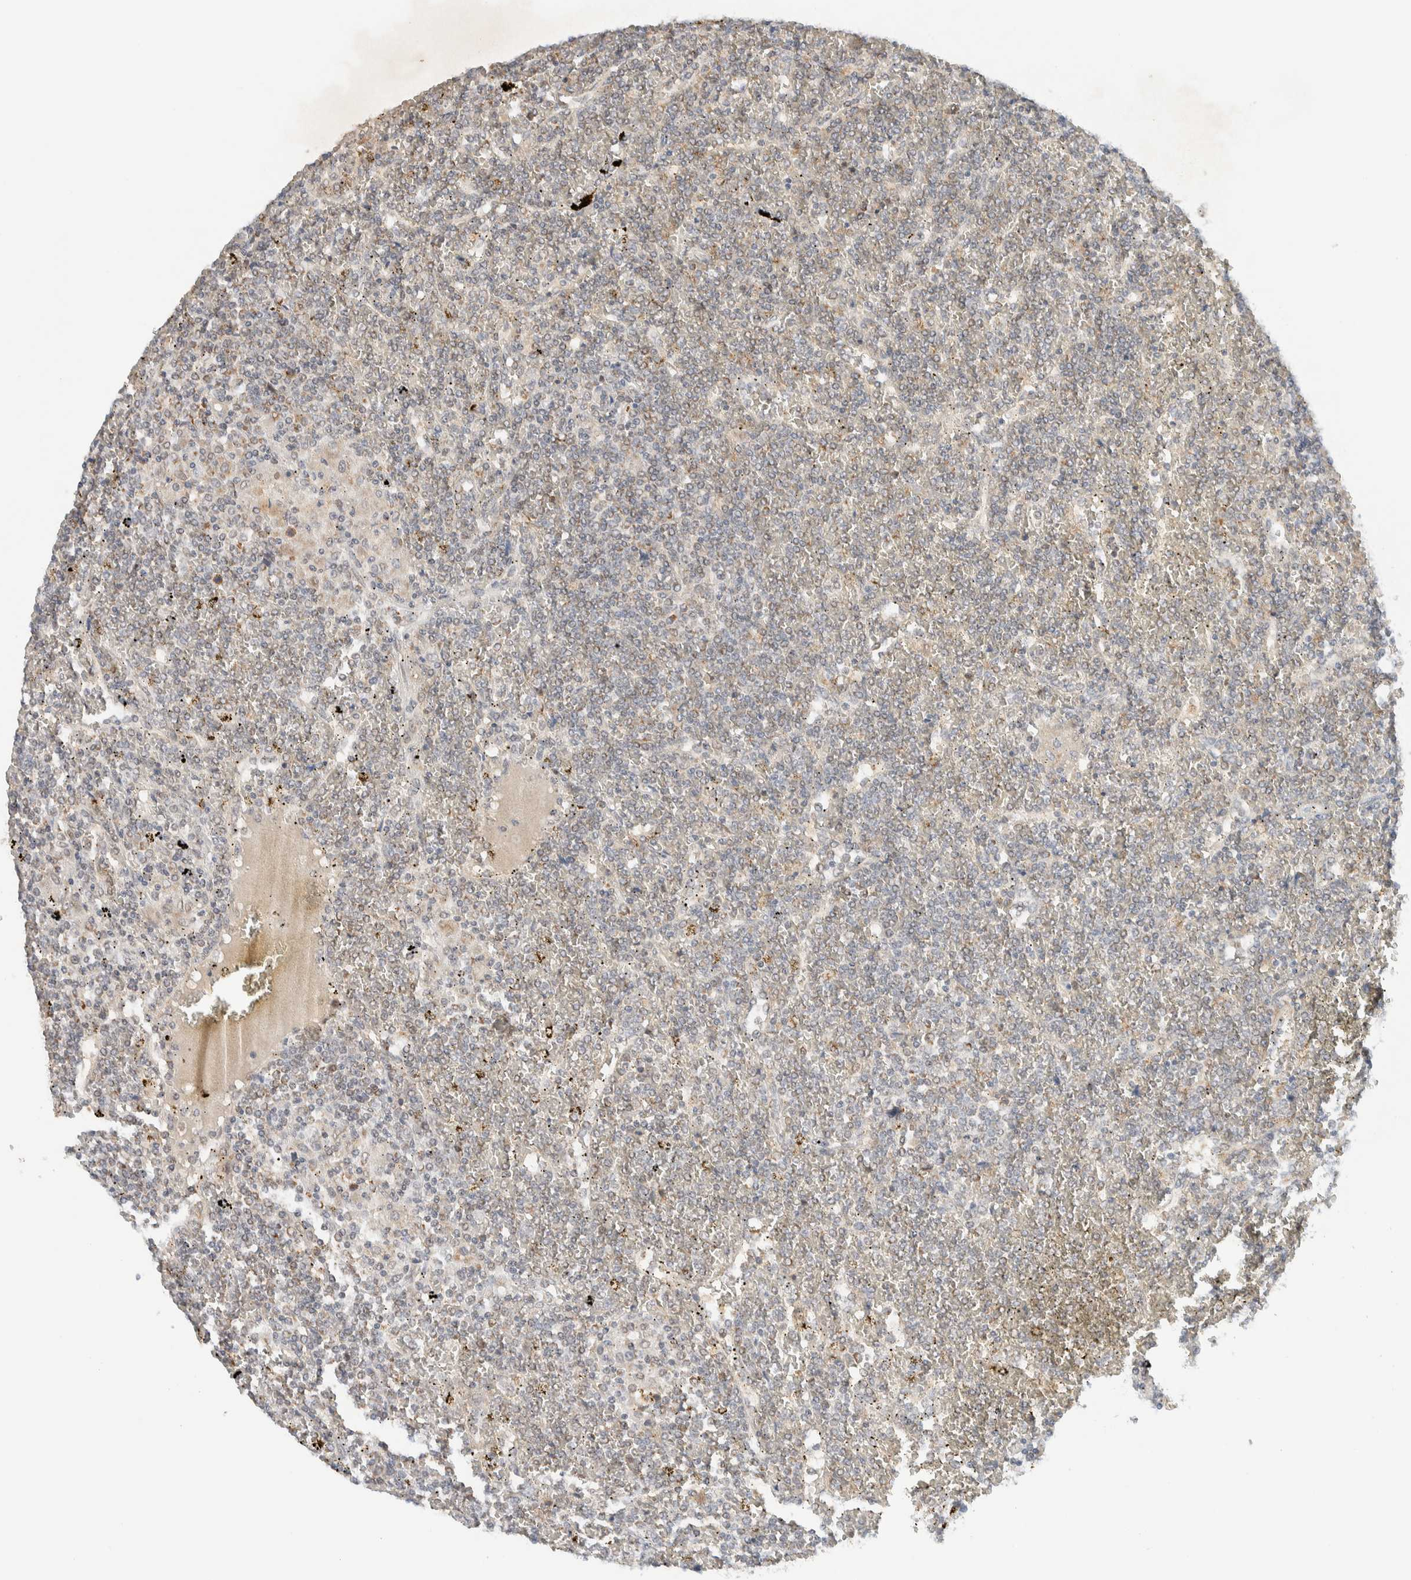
{"staining": {"intensity": "weak", "quantity": "<25%", "location": "cytoplasmic/membranous"}, "tissue": "lymphoma", "cell_type": "Tumor cells", "image_type": "cancer", "snomed": [{"axis": "morphology", "description": "Malignant lymphoma, non-Hodgkin's type, Low grade"}, {"axis": "topography", "description": "Spleen"}], "caption": "IHC image of human lymphoma stained for a protein (brown), which exhibits no positivity in tumor cells.", "gene": "MRPL41", "patient": {"sex": "female", "age": 19}}